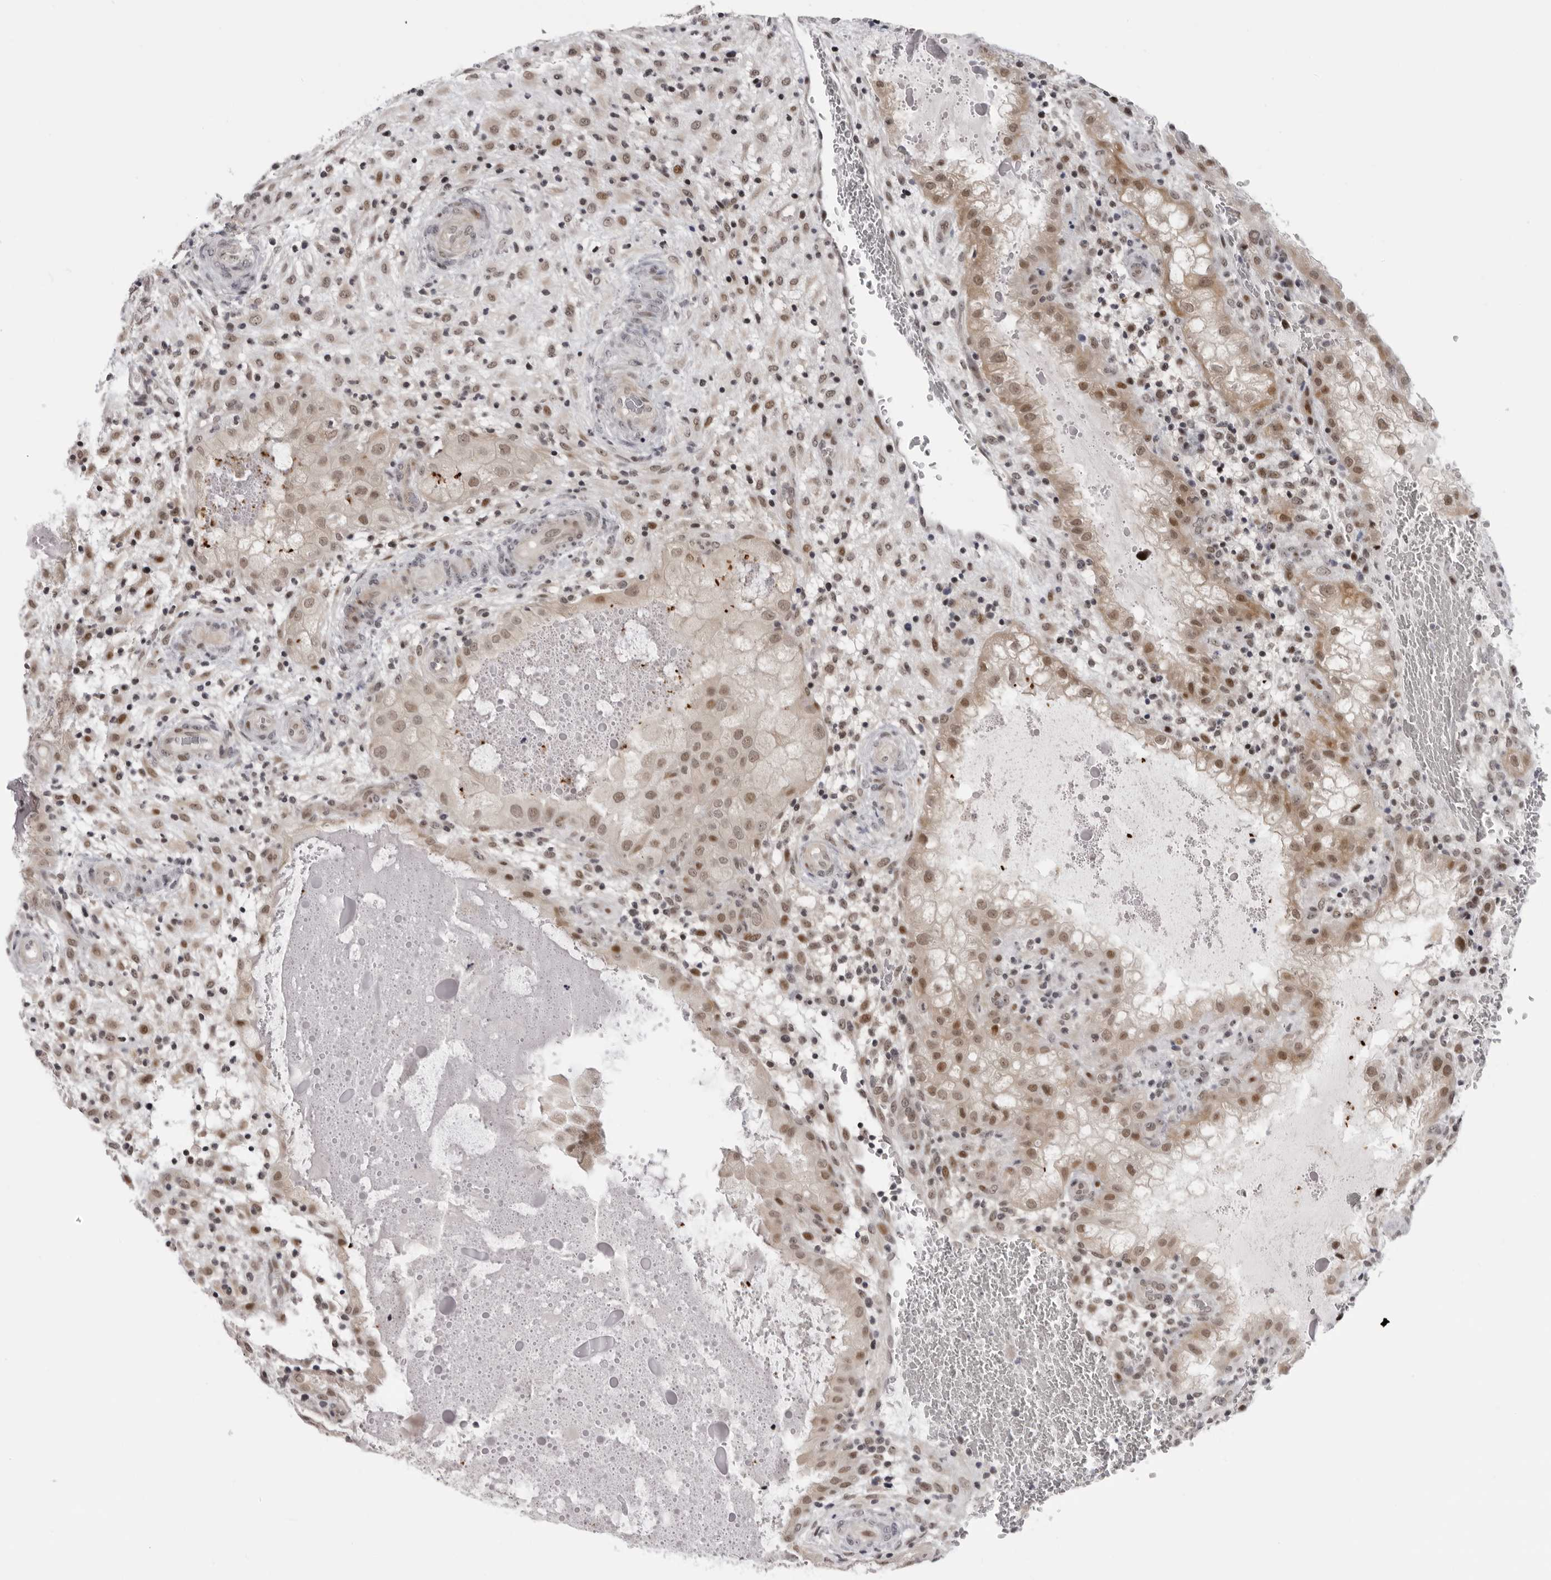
{"staining": {"intensity": "moderate", "quantity": ">75%", "location": "nuclear"}, "tissue": "placenta", "cell_type": "Decidual cells", "image_type": "normal", "snomed": [{"axis": "morphology", "description": "Normal tissue, NOS"}, {"axis": "topography", "description": "Placenta"}], "caption": "High-power microscopy captured an immunohistochemistry histopathology image of unremarkable placenta, revealing moderate nuclear expression in approximately >75% of decidual cells.", "gene": "ALPK2", "patient": {"sex": "female", "age": 35}}